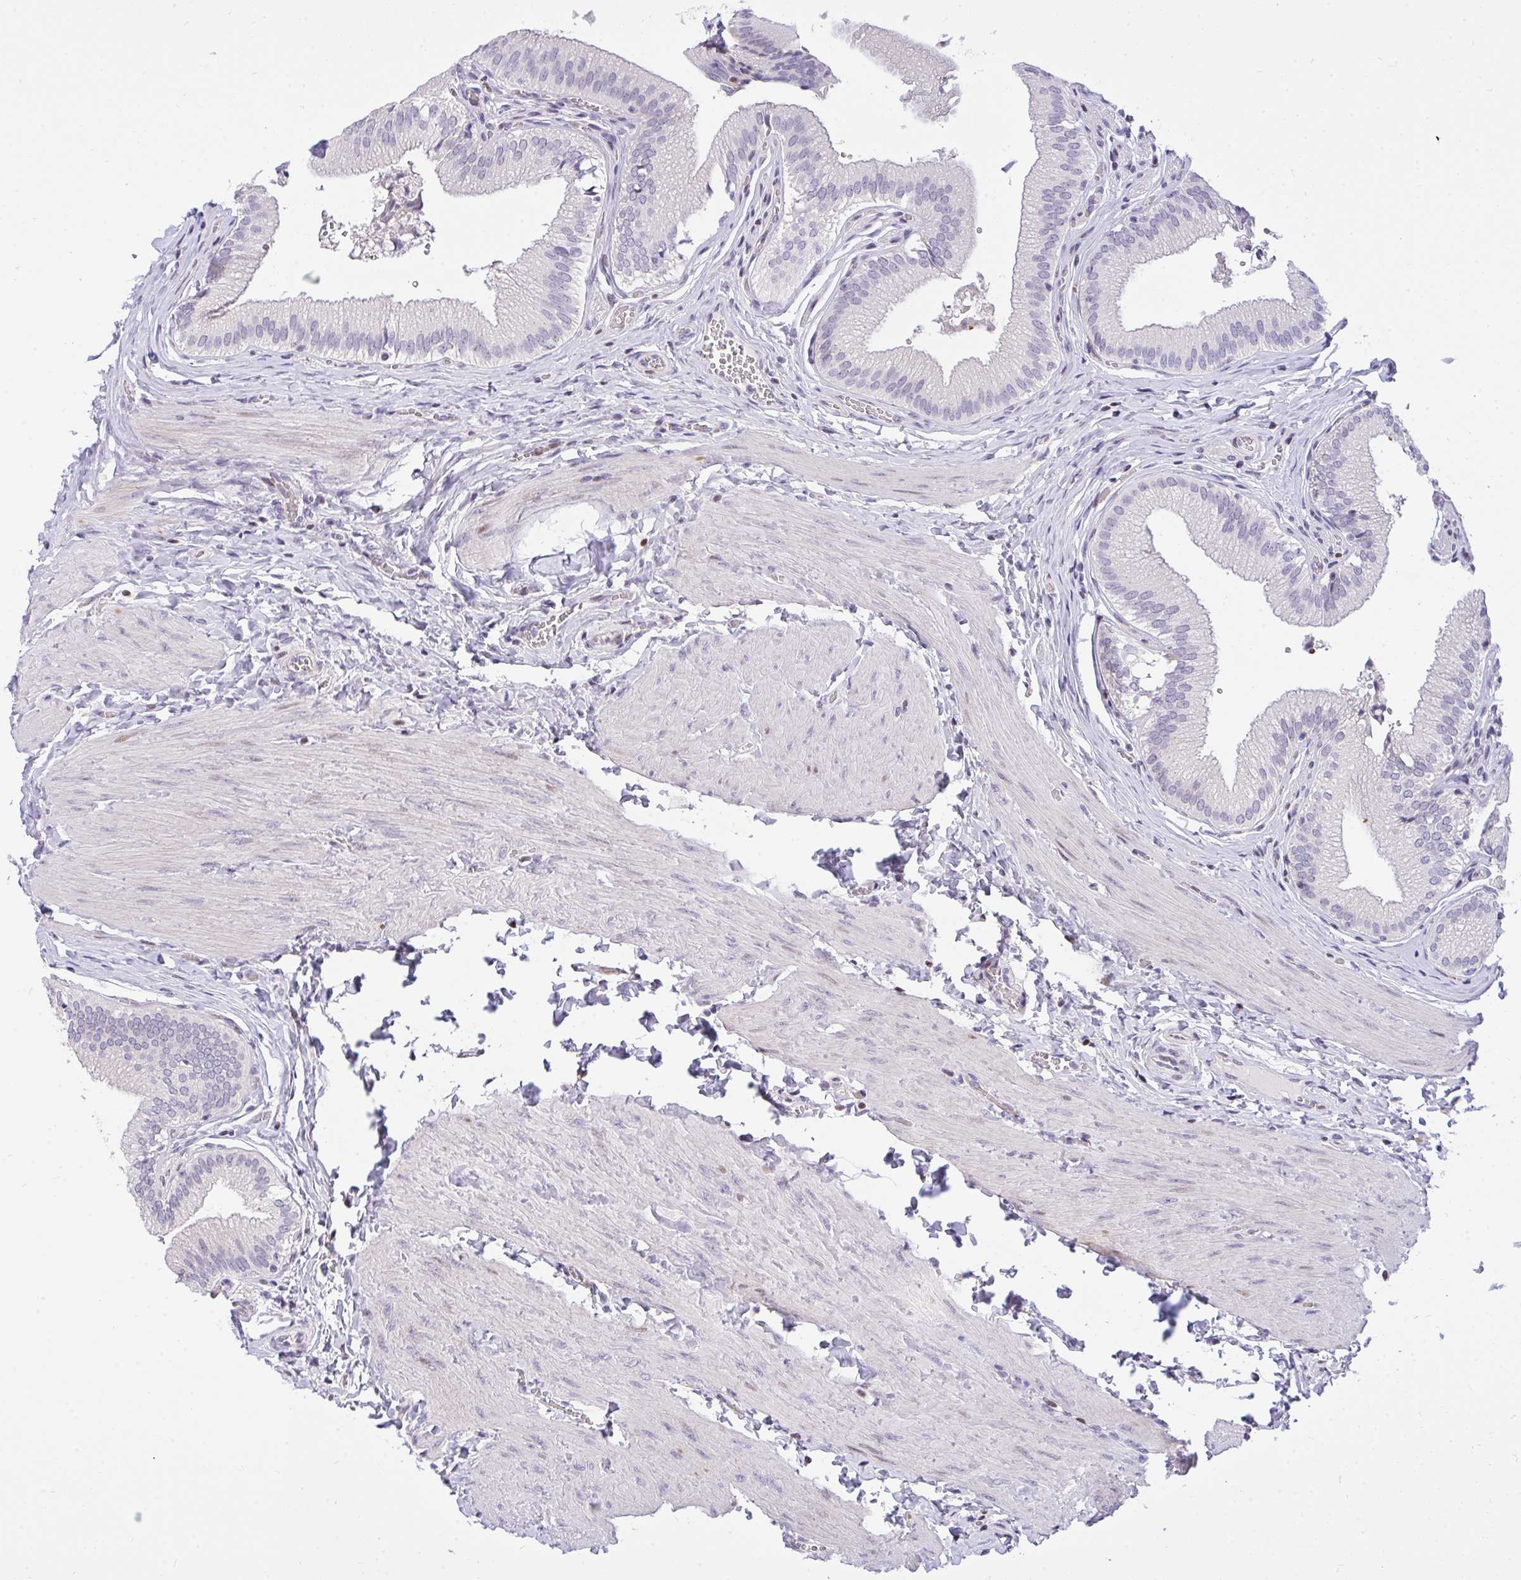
{"staining": {"intensity": "weak", "quantity": "<25%", "location": "nuclear"}, "tissue": "gallbladder", "cell_type": "Glandular cells", "image_type": "normal", "snomed": [{"axis": "morphology", "description": "Normal tissue, NOS"}, {"axis": "topography", "description": "Gallbladder"}, {"axis": "topography", "description": "Peripheral nerve tissue"}], "caption": "High magnification brightfield microscopy of unremarkable gallbladder stained with DAB (brown) and counterstained with hematoxylin (blue): glandular cells show no significant expression.", "gene": "PLPPR3", "patient": {"sex": "male", "age": 17}}